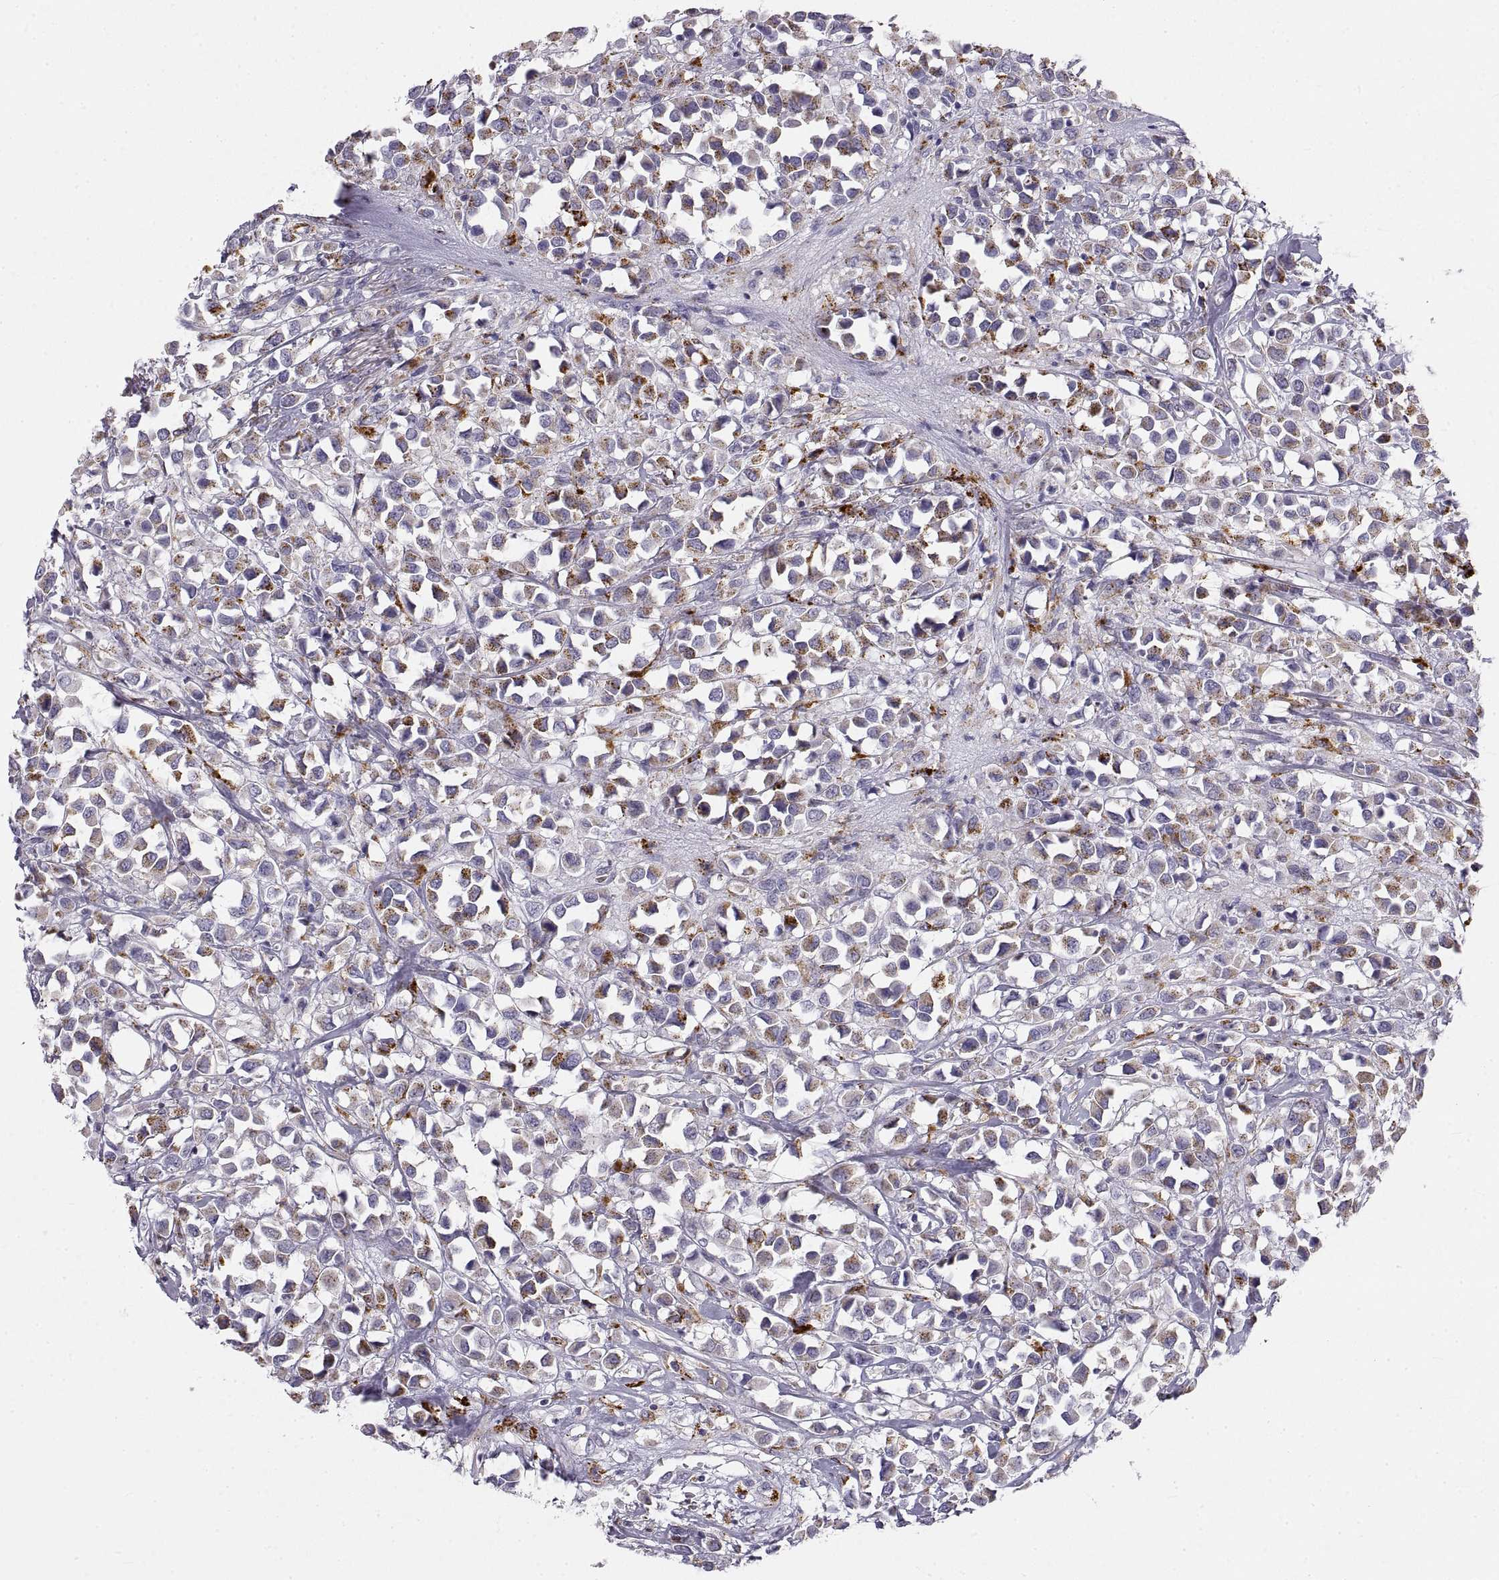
{"staining": {"intensity": "moderate", "quantity": "25%-75%", "location": "cytoplasmic/membranous"}, "tissue": "breast cancer", "cell_type": "Tumor cells", "image_type": "cancer", "snomed": [{"axis": "morphology", "description": "Duct carcinoma"}, {"axis": "topography", "description": "Breast"}], "caption": "IHC histopathology image of neoplastic tissue: human breast cancer stained using IHC exhibits medium levels of moderate protein expression localized specifically in the cytoplasmic/membranous of tumor cells, appearing as a cytoplasmic/membranous brown color.", "gene": "CRYBB3", "patient": {"sex": "female", "age": 61}}